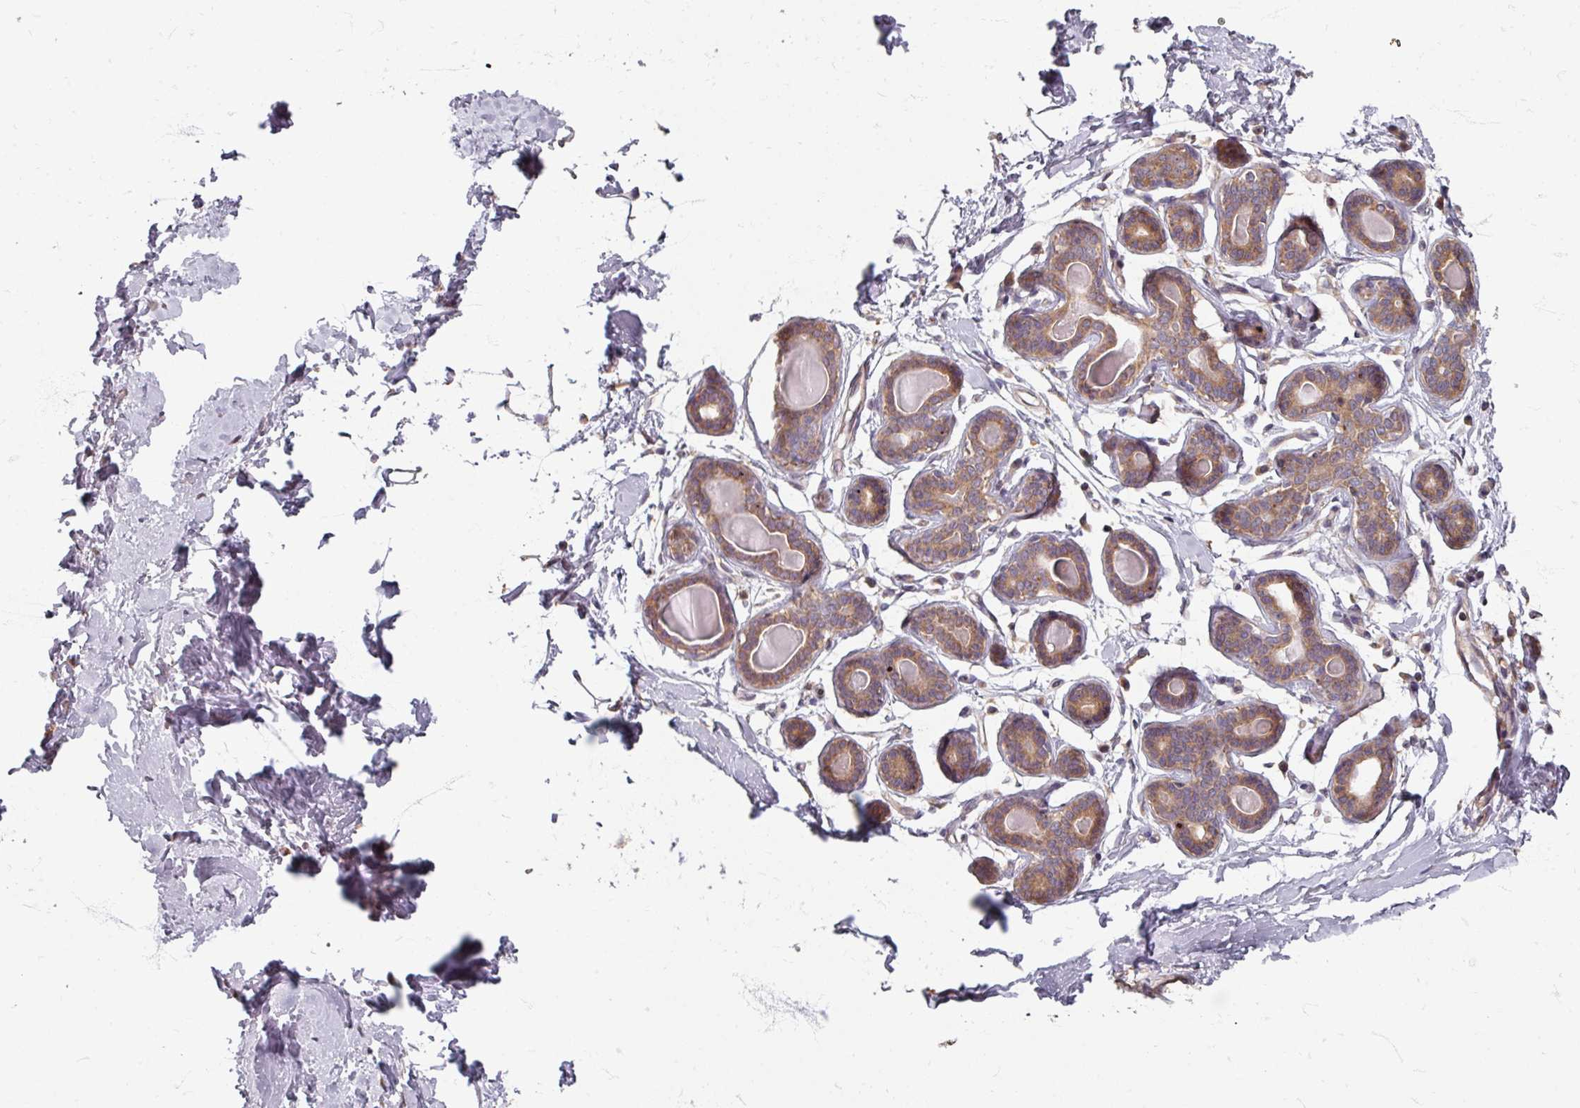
{"staining": {"intensity": "negative", "quantity": "none", "location": "none"}, "tissue": "breast", "cell_type": "Adipocytes", "image_type": "normal", "snomed": [{"axis": "morphology", "description": "Normal tissue, NOS"}, {"axis": "topography", "description": "Breast"}], "caption": "DAB (3,3'-diaminobenzidine) immunohistochemical staining of unremarkable human breast displays no significant positivity in adipocytes.", "gene": "STAM", "patient": {"sex": "female", "age": 23}}